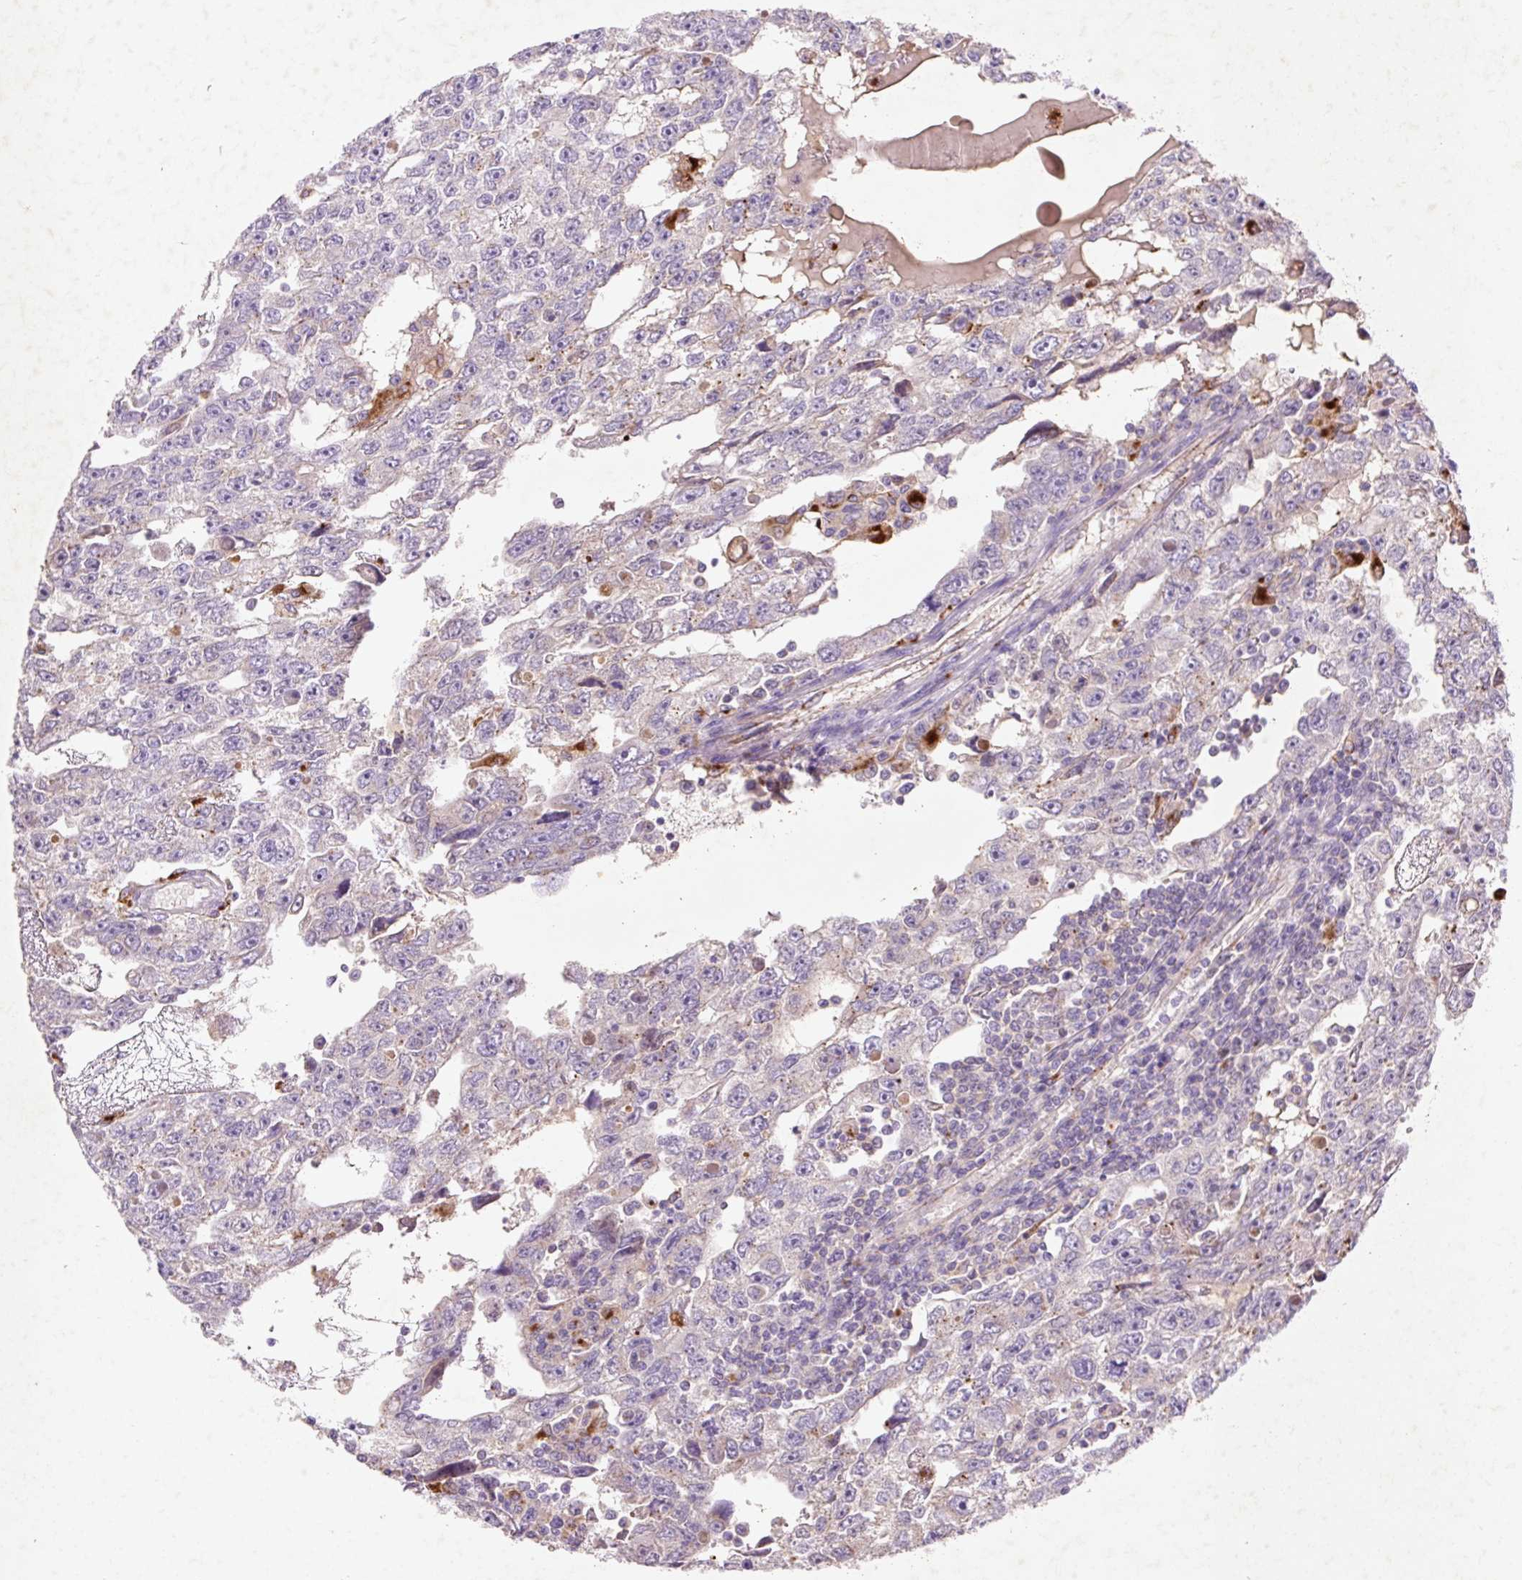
{"staining": {"intensity": "negative", "quantity": "none", "location": "none"}, "tissue": "testis cancer", "cell_type": "Tumor cells", "image_type": "cancer", "snomed": [{"axis": "morphology", "description": "Carcinoma, Embryonal, NOS"}, {"axis": "topography", "description": "Testis"}], "caption": "Tumor cells show no significant protein expression in embryonal carcinoma (testis).", "gene": "HEXA", "patient": {"sex": "male", "age": 20}}